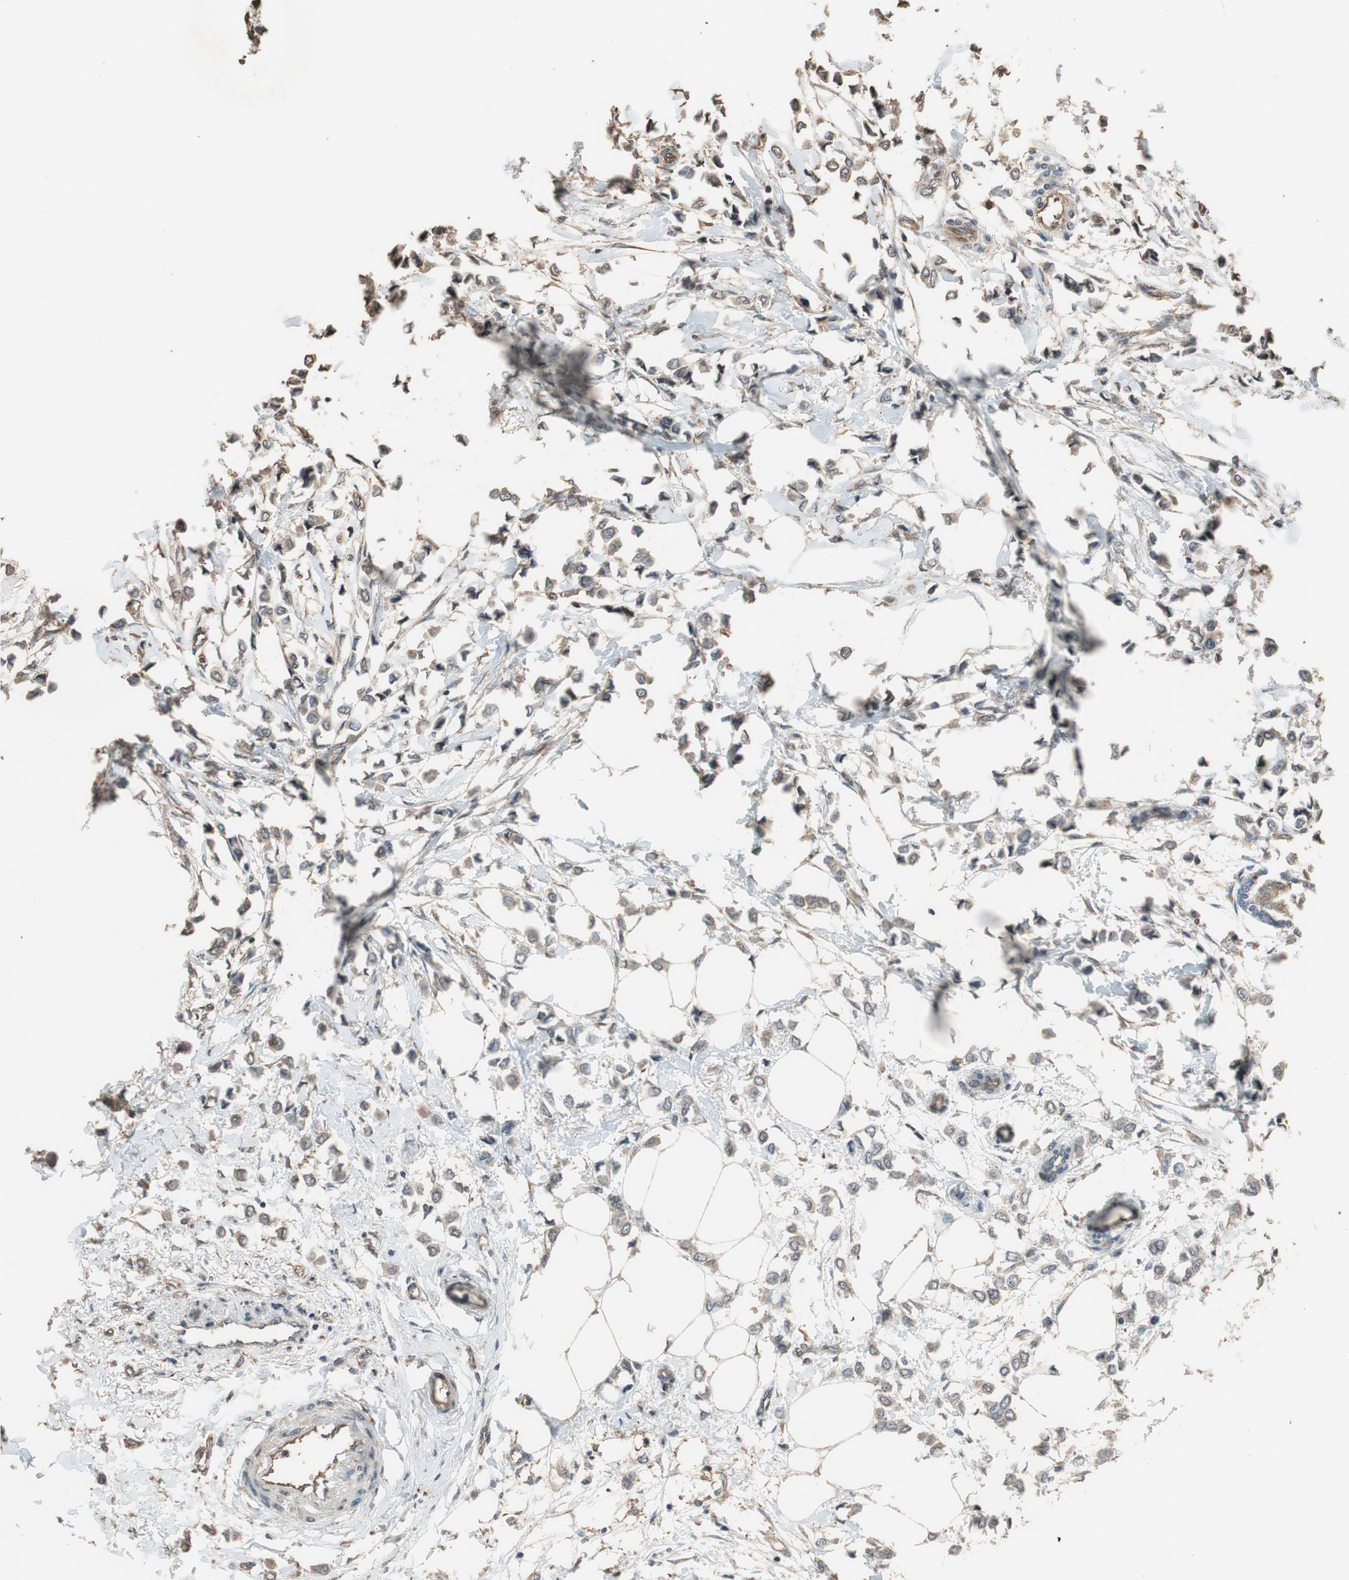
{"staining": {"intensity": "weak", "quantity": "25%-75%", "location": "cytoplasmic/membranous"}, "tissue": "breast cancer", "cell_type": "Tumor cells", "image_type": "cancer", "snomed": [{"axis": "morphology", "description": "Lobular carcinoma"}, {"axis": "topography", "description": "Breast"}], "caption": "Breast cancer (lobular carcinoma) stained for a protein (brown) exhibits weak cytoplasmic/membranous positive expression in about 25%-75% of tumor cells.", "gene": "MST1R", "patient": {"sex": "female", "age": 51}}